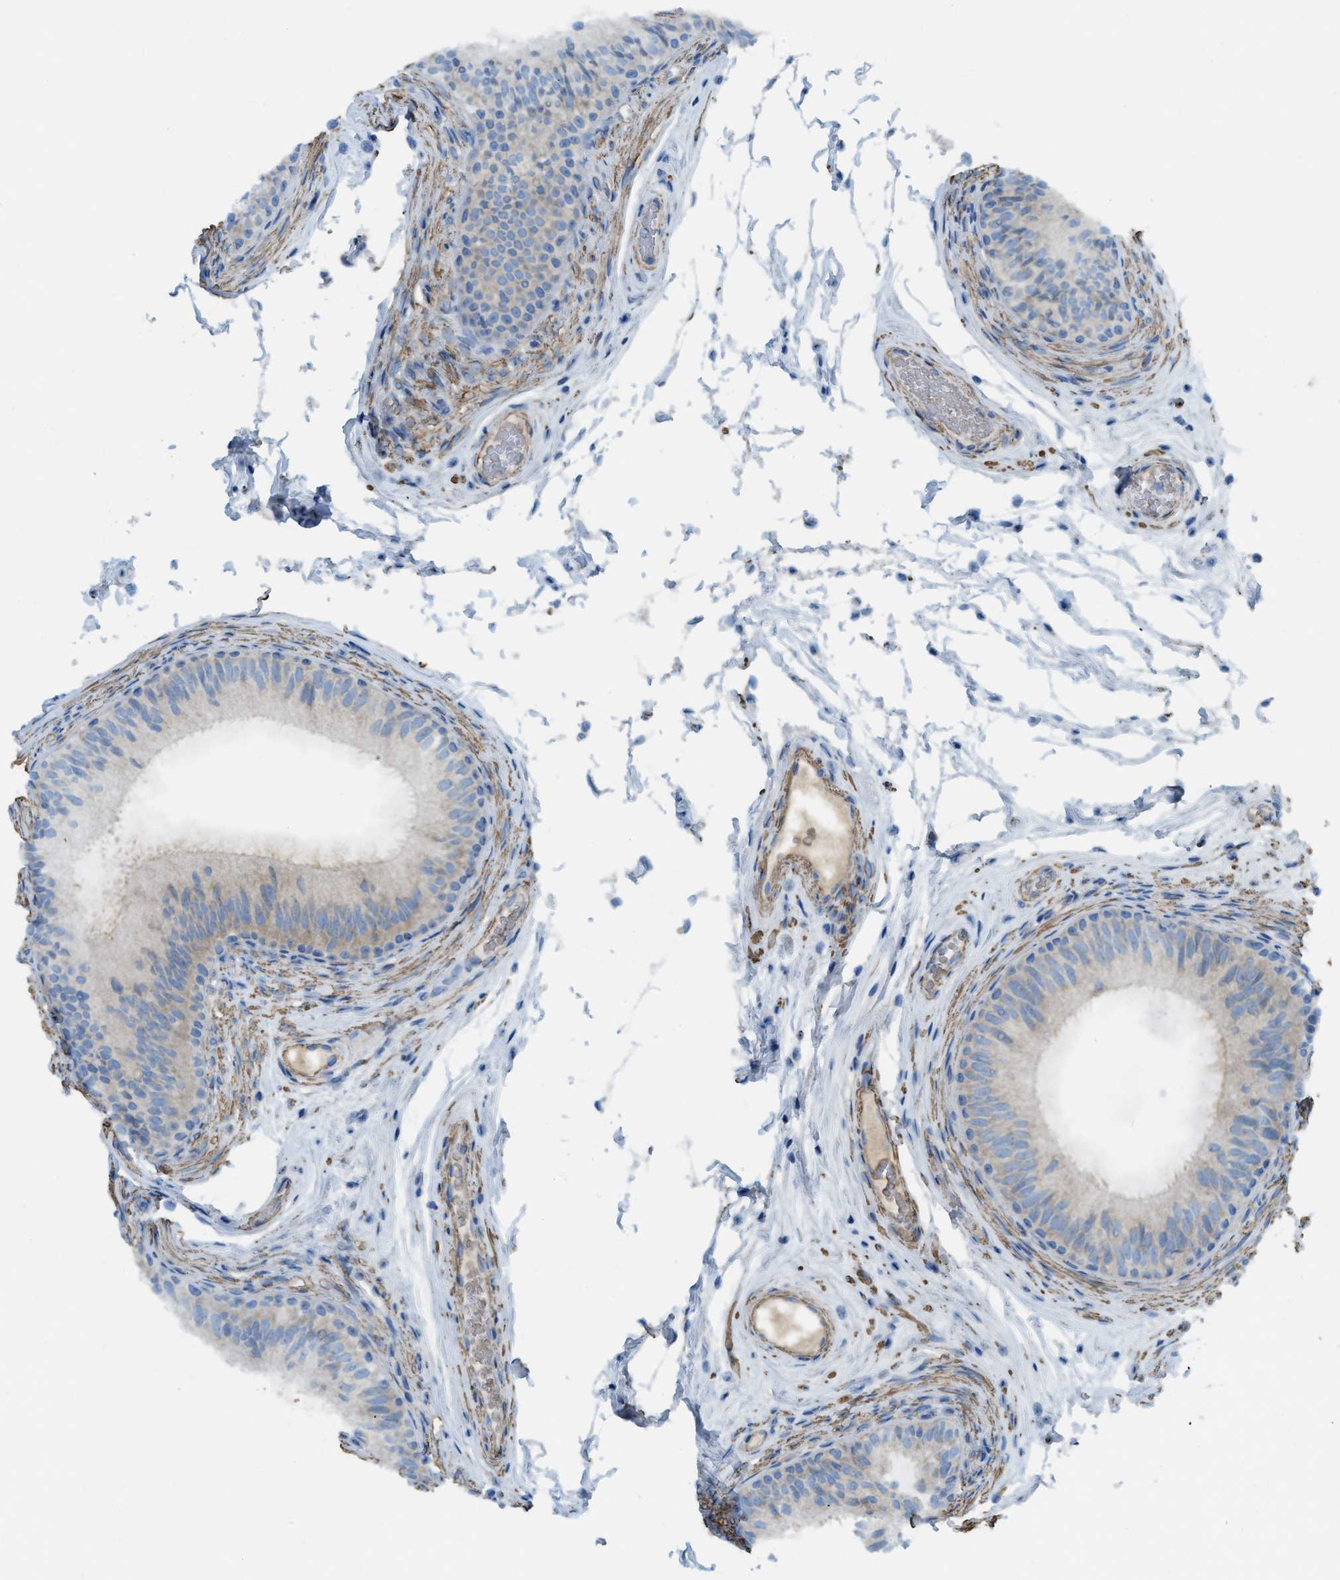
{"staining": {"intensity": "moderate", "quantity": "25%-75%", "location": "cytoplasmic/membranous"}, "tissue": "epididymis", "cell_type": "Glandular cells", "image_type": "normal", "snomed": [{"axis": "morphology", "description": "Normal tissue, NOS"}, {"axis": "topography", "description": "Testis"}, {"axis": "topography", "description": "Epididymis"}], "caption": "Protein staining shows moderate cytoplasmic/membranous positivity in about 25%-75% of glandular cells in benign epididymis. (DAB IHC with brightfield microscopy, high magnification).", "gene": "BMPR1A", "patient": {"sex": "male", "age": 36}}